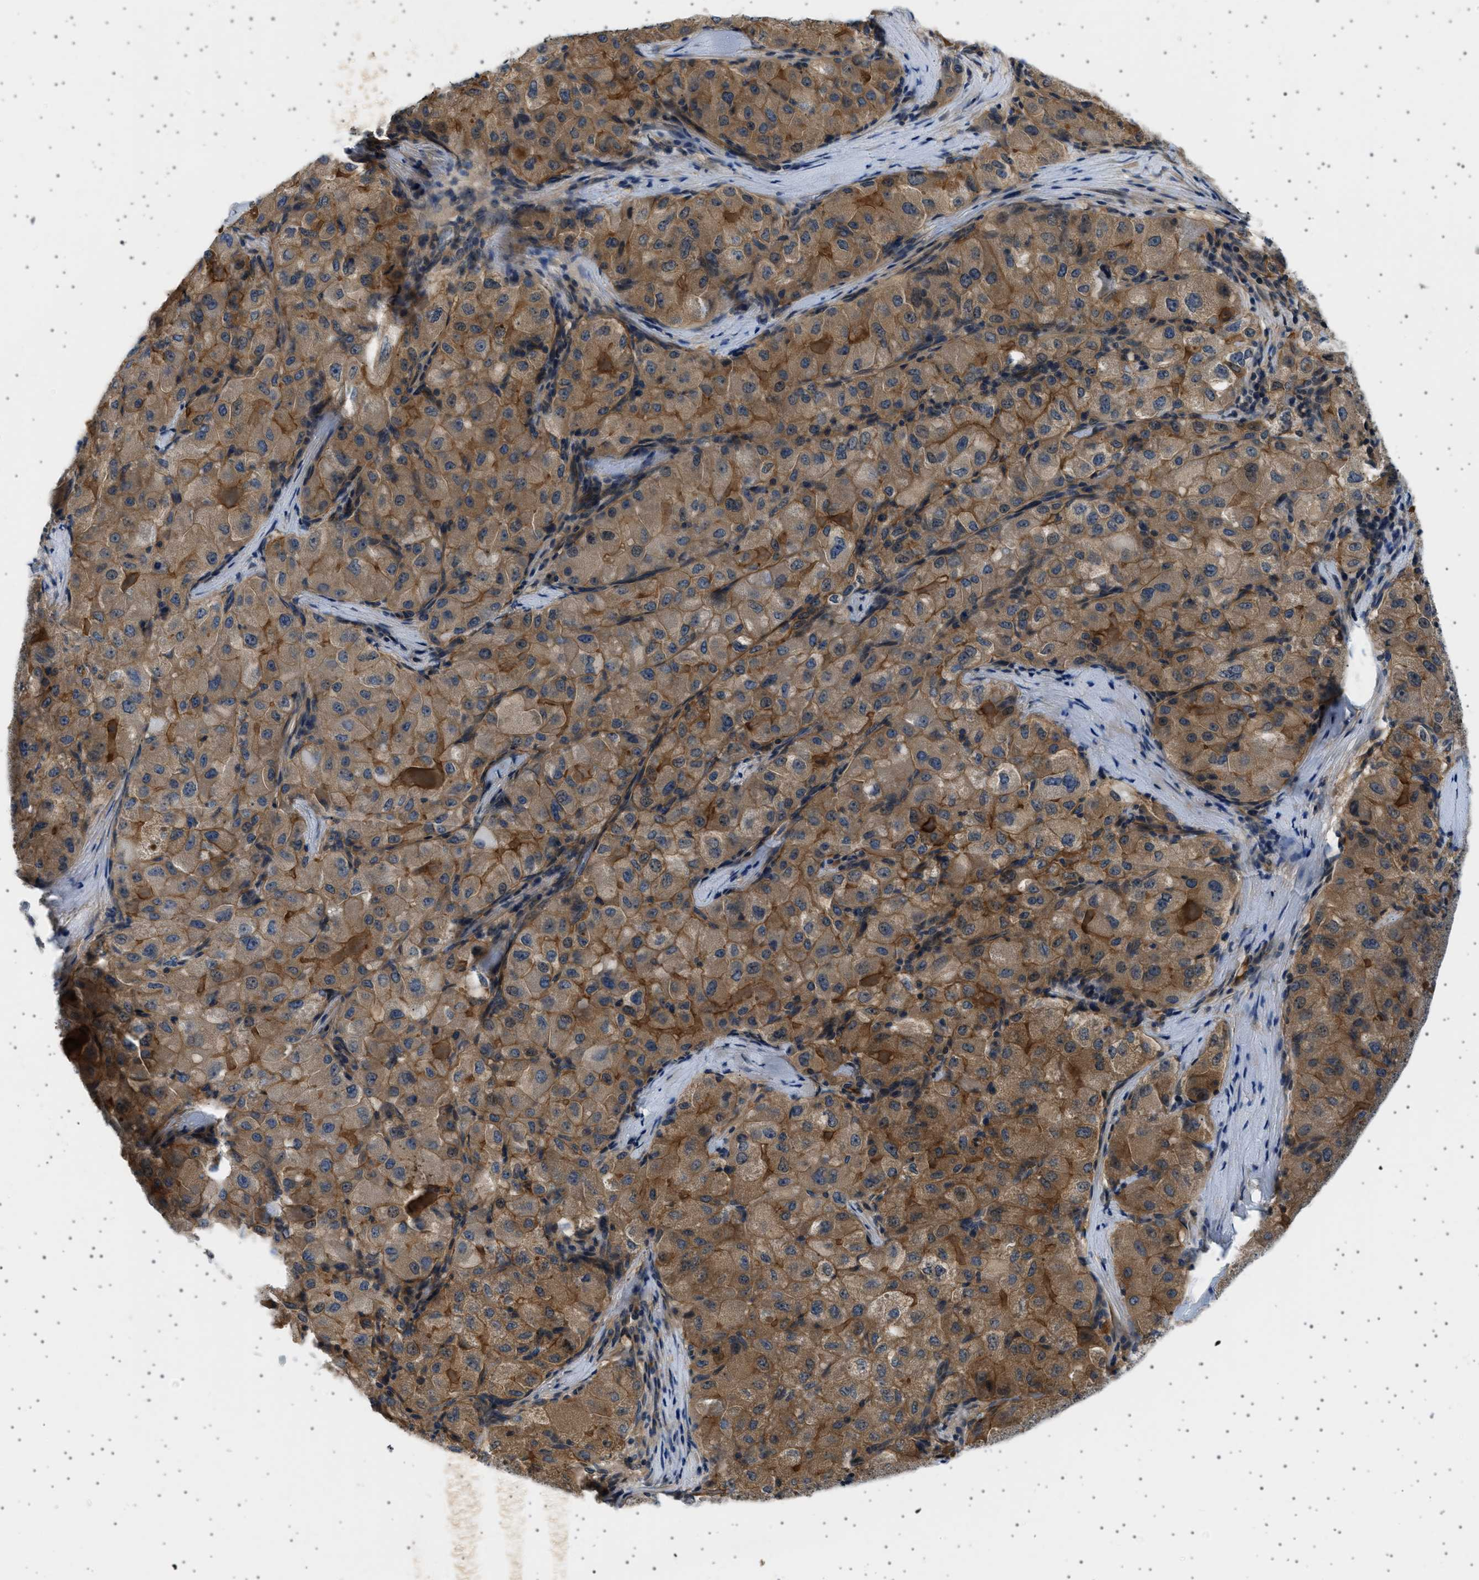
{"staining": {"intensity": "moderate", "quantity": ">75%", "location": "cytoplasmic/membranous"}, "tissue": "liver cancer", "cell_type": "Tumor cells", "image_type": "cancer", "snomed": [{"axis": "morphology", "description": "Carcinoma, Hepatocellular, NOS"}, {"axis": "topography", "description": "Liver"}], "caption": "Protein staining of liver hepatocellular carcinoma tissue exhibits moderate cytoplasmic/membranous expression in approximately >75% of tumor cells. (Stains: DAB (3,3'-diaminobenzidine) in brown, nuclei in blue, Microscopy: brightfield microscopy at high magnification).", "gene": "PLPP6", "patient": {"sex": "male", "age": 80}}